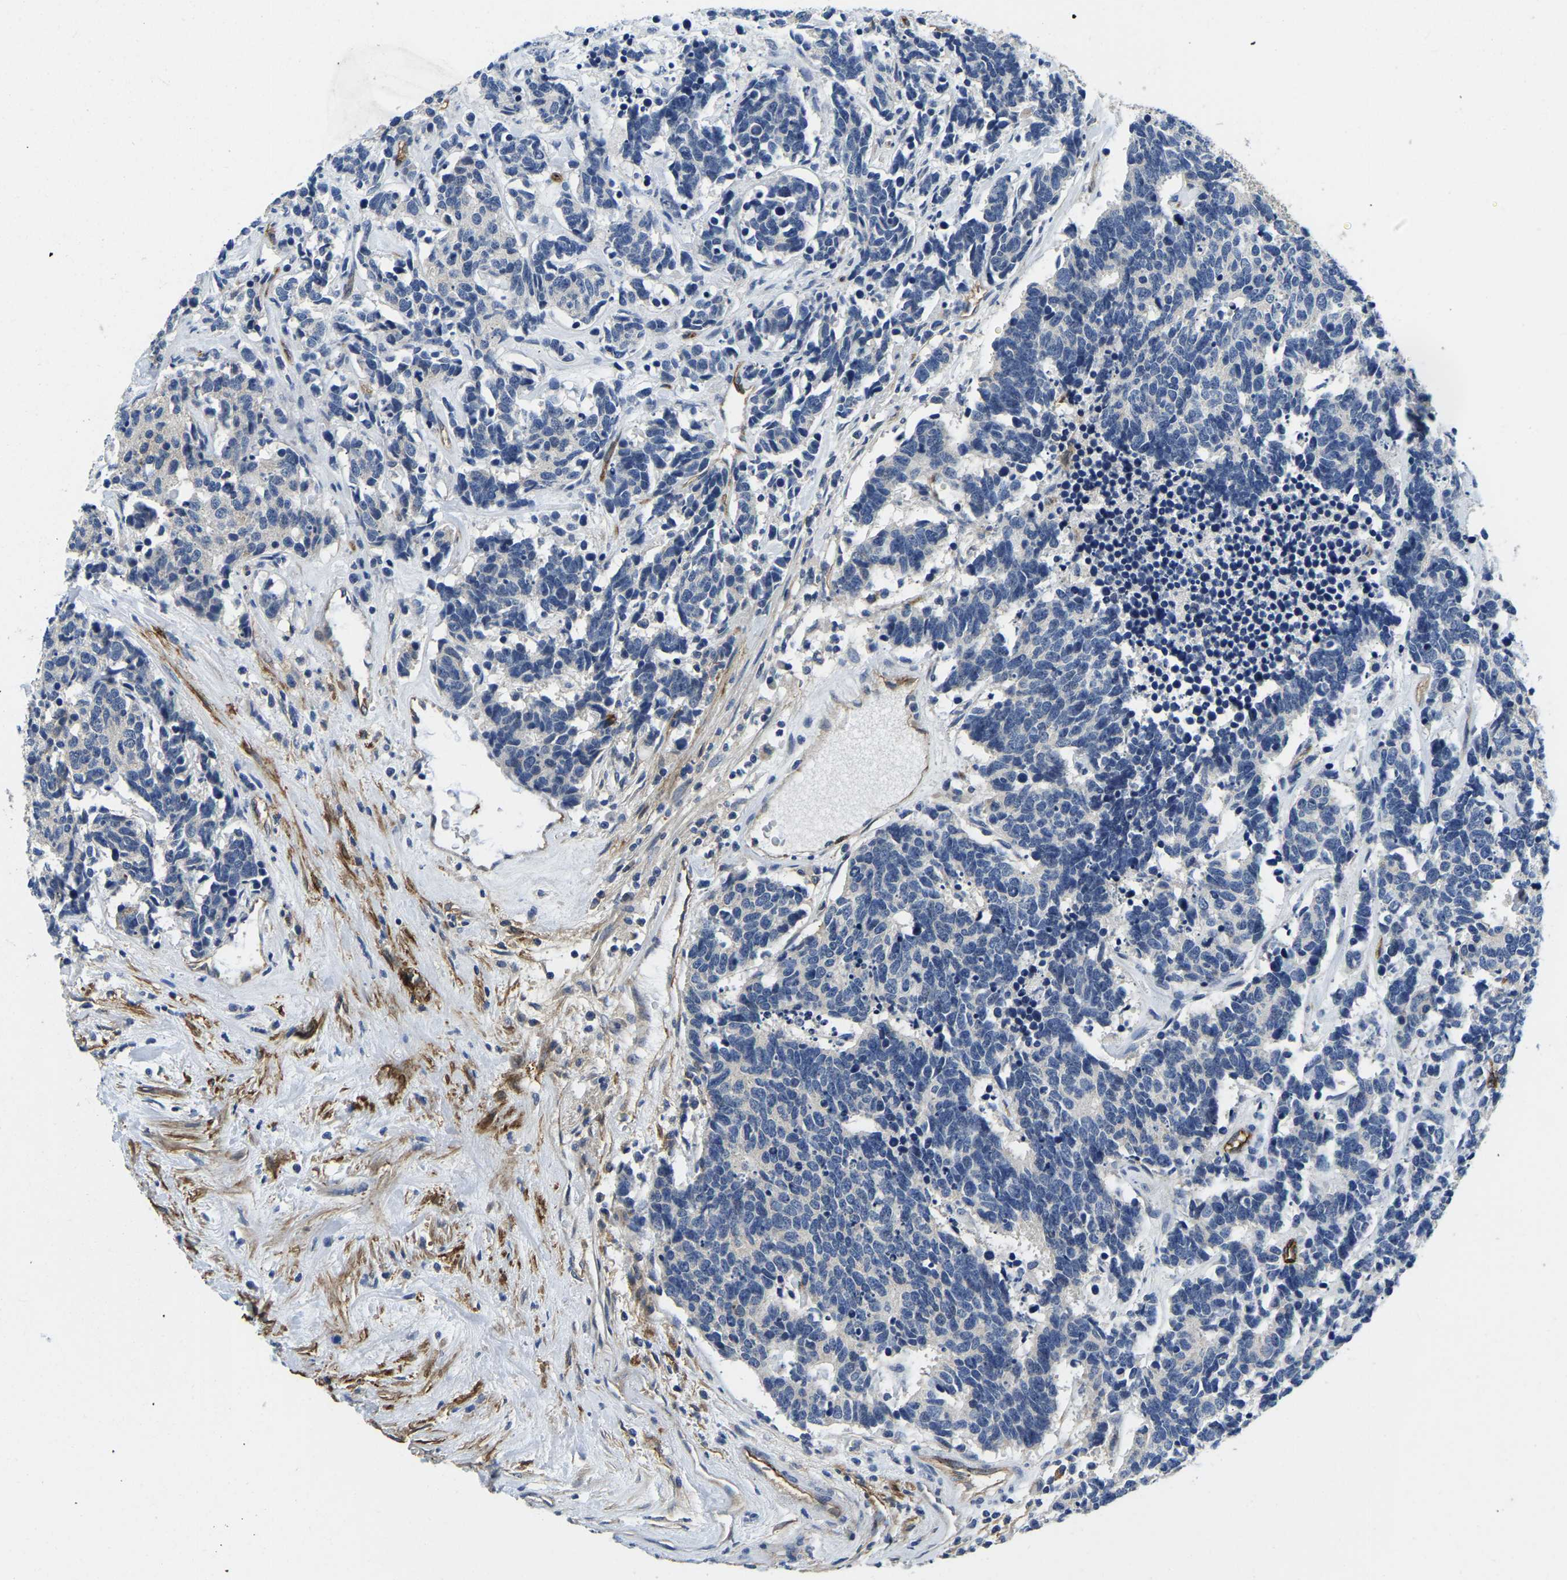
{"staining": {"intensity": "negative", "quantity": "none", "location": "none"}, "tissue": "carcinoid", "cell_type": "Tumor cells", "image_type": "cancer", "snomed": [{"axis": "morphology", "description": "Carcinoma, NOS"}, {"axis": "morphology", "description": "Carcinoid, malignant, NOS"}, {"axis": "topography", "description": "Urinary bladder"}], "caption": "An immunohistochemistry photomicrograph of carcinoma is shown. There is no staining in tumor cells of carcinoma. The staining is performed using DAB (3,3'-diaminobenzidine) brown chromogen with nuclei counter-stained in using hematoxylin.", "gene": "ITGA2", "patient": {"sex": "male", "age": 57}}